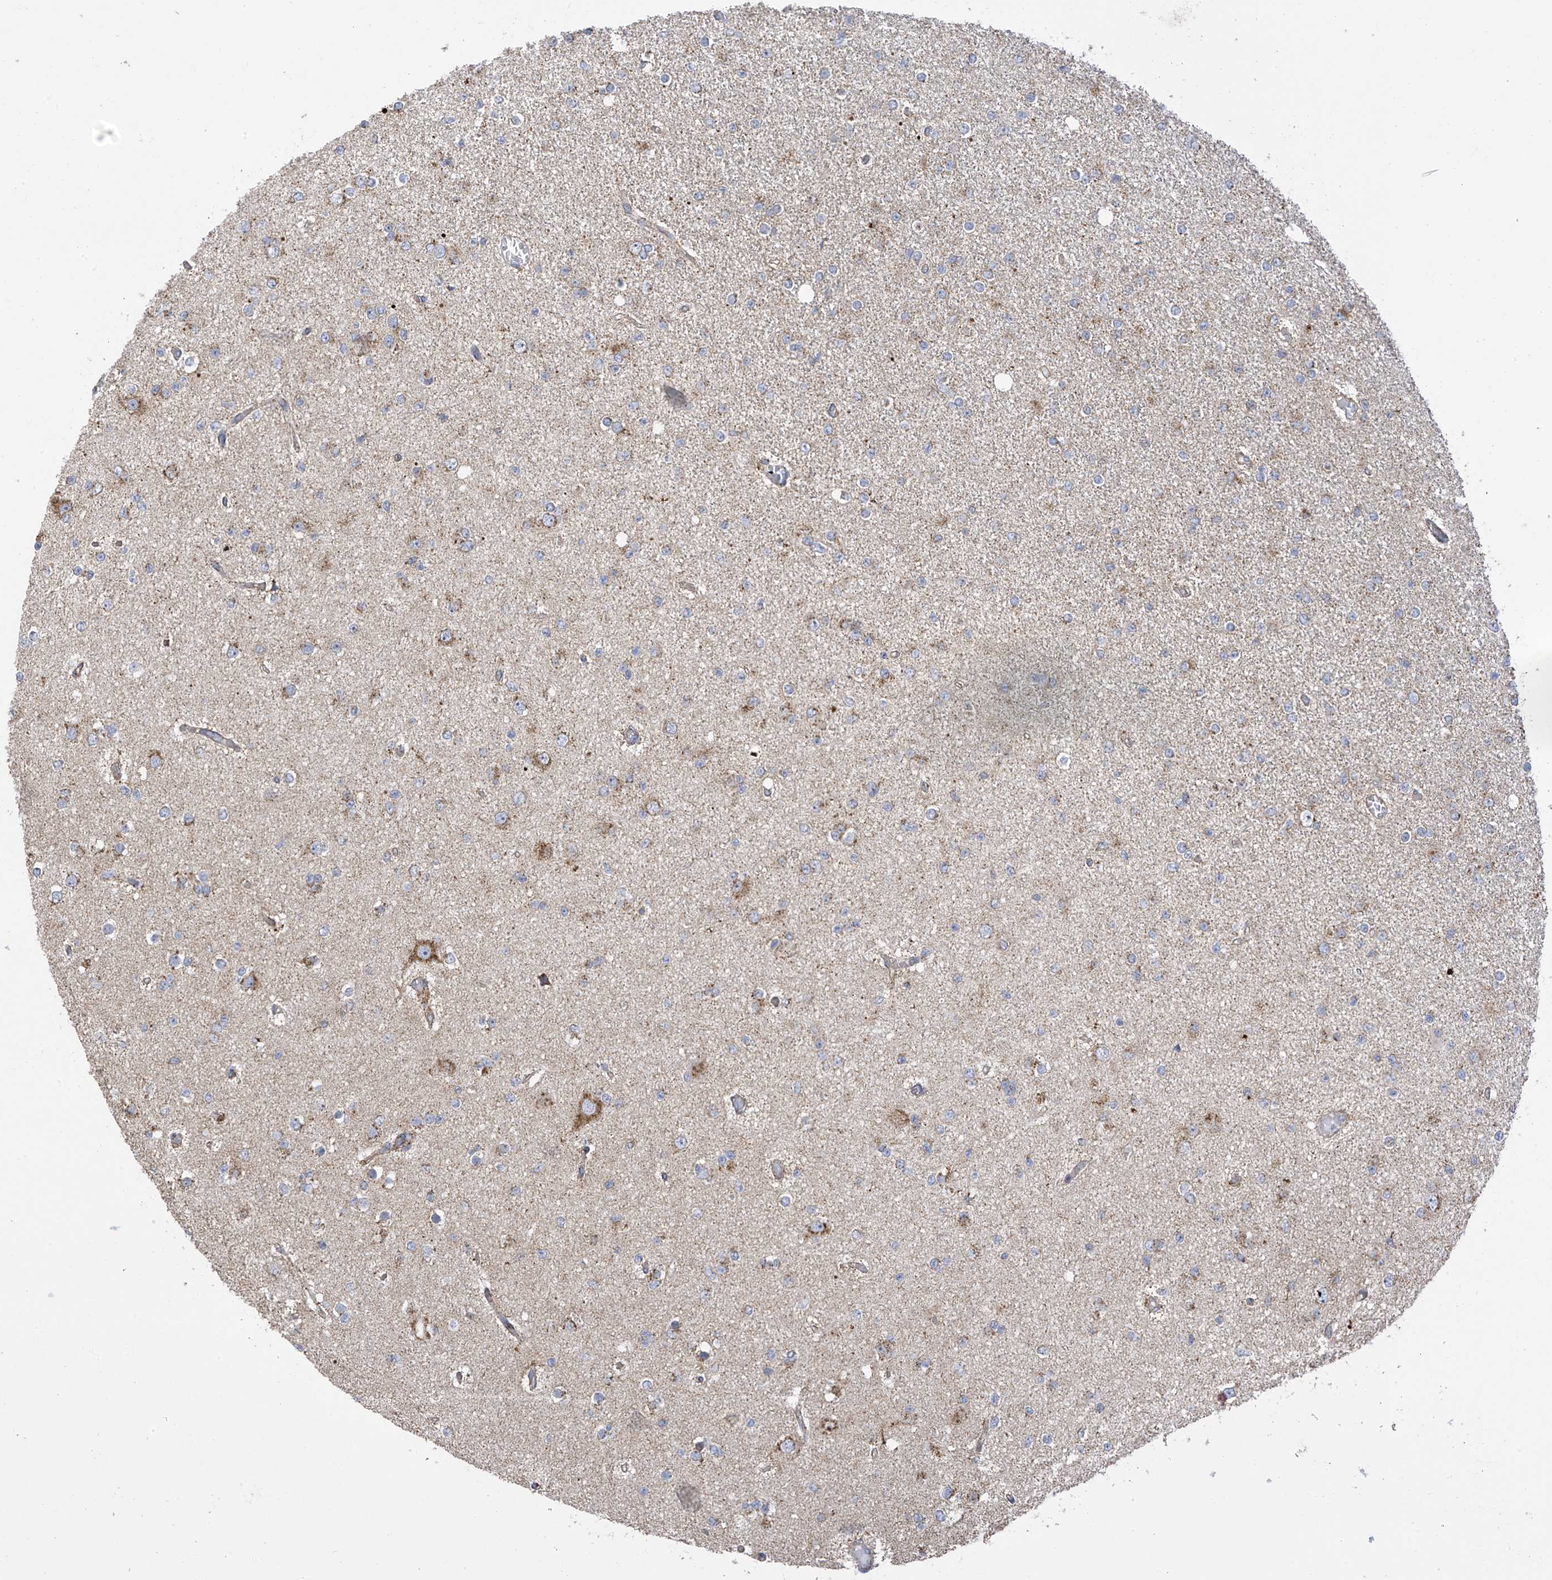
{"staining": {"intensity": "negative", "quantity": "none", "location": "none"}, "tissue": "glioma", "cell_type": "Tumor cells", "image_type": "cancer", "snomed": [{"axis": "morphology", "description": "Glioma, malignant, Low grade"}, {"axis": "topography", "description": "Brain"}], "caption": "A high-resolution histopathology image shows IHC staining of malignant glioma (low-grade), which demonstrates no significant positivity in tumor cells. The staining was performed using DAB to visualize the protein expression in brown, while the nuclei were stained in blue with hematoxylin (Magnification: 20x).", "gene": "ITM2B", "patient": {"sex": "female", "age": 22}}